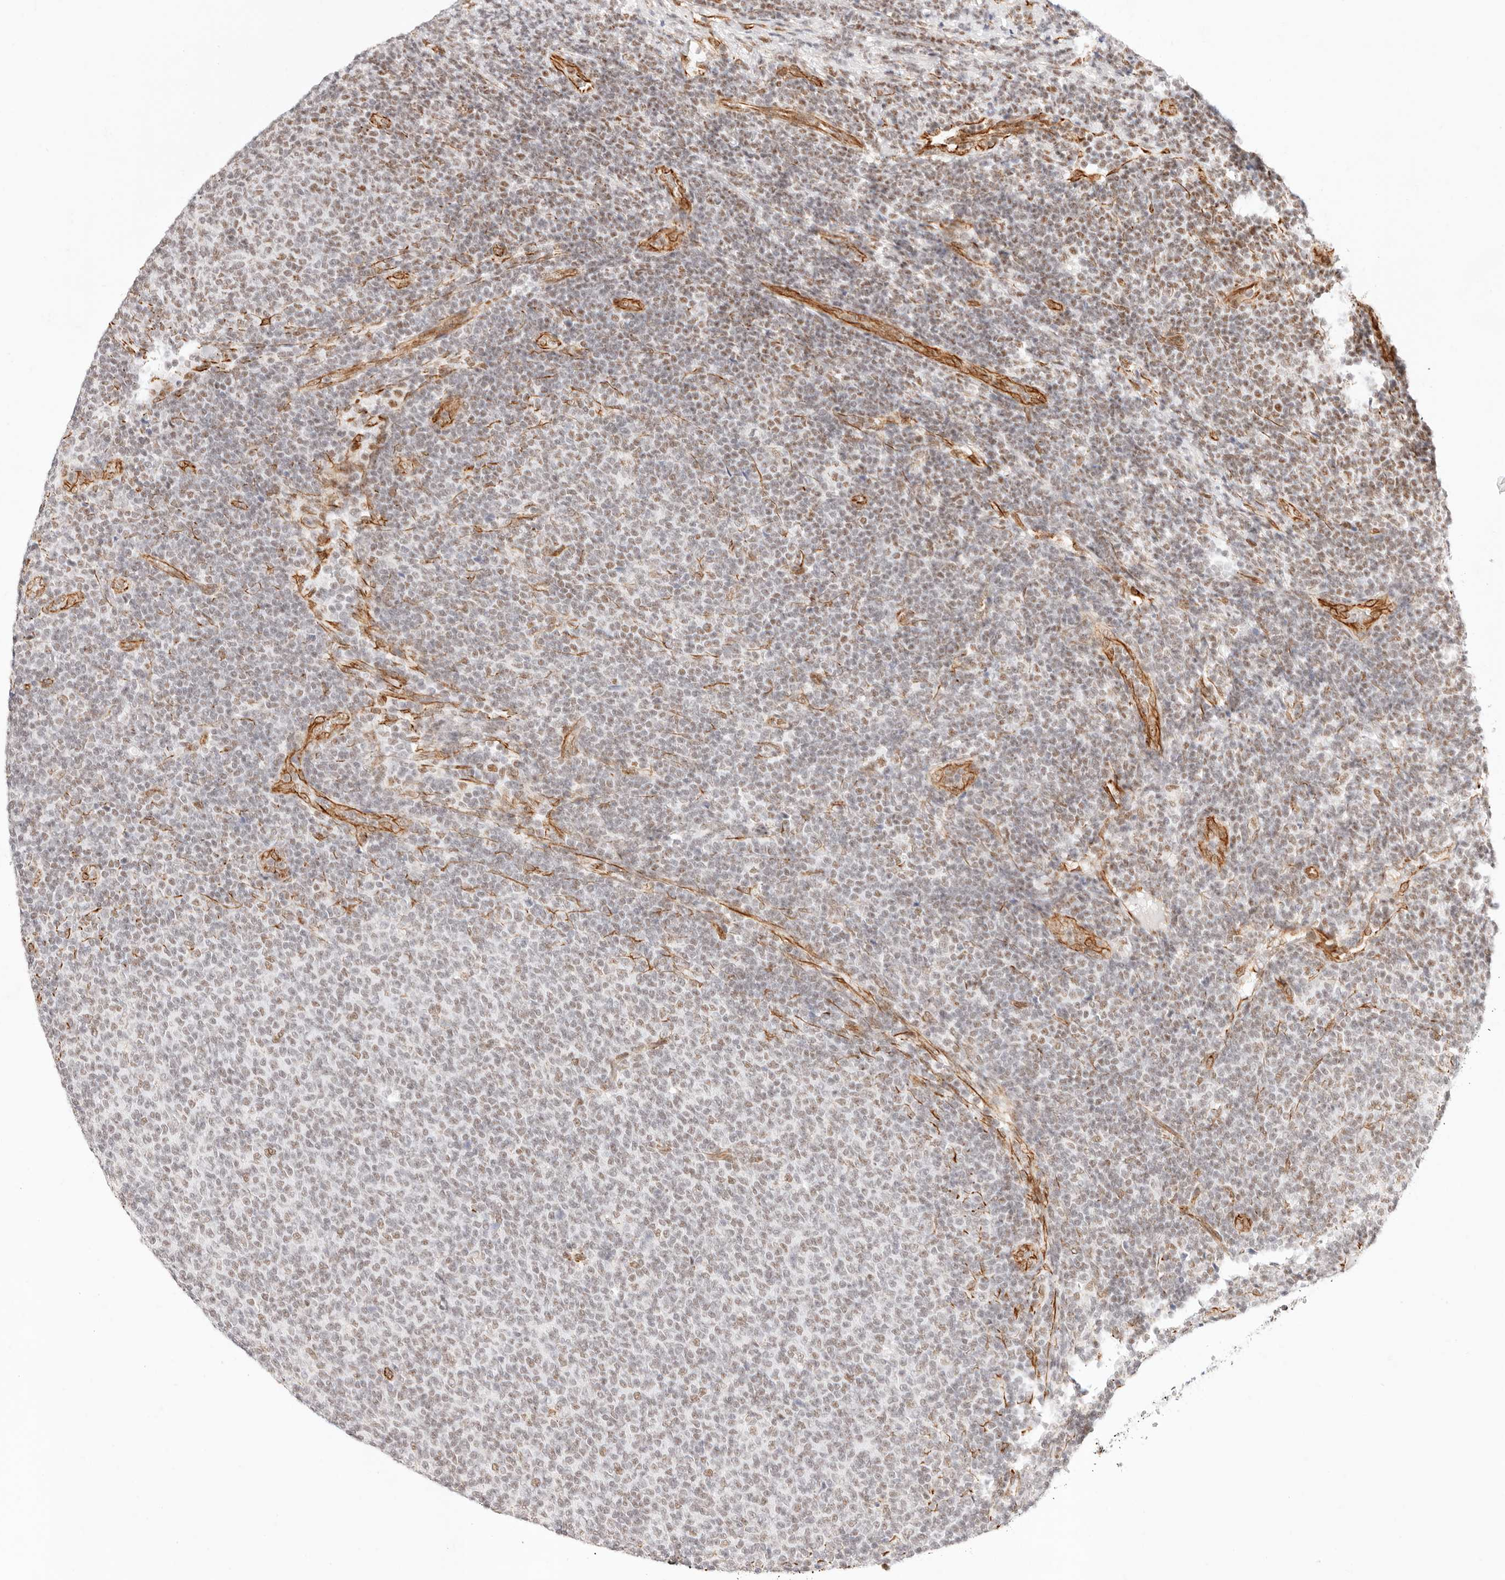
{"staining": {"intensity": "weak", "quantity": "25%-75%", "location": "nuclear"}, "tissue": "lymphoma", "cell_type": "Tumor cells", "image_type": "cancer", "snomed": [{"axis": "morphology", "description": "Malignant lymphoma, non-Hodgkin's type, Low grade"}, {"axis": "topography", "description": "Lymph node"}], "caption": "Immunohistochemistry image of human low-grade malignant lymphoma, non-Hodgkin's type stained for a protein (brown), which shows low levels of weak nuclear expression in approximately 25%-75% of tumor cells.", "gene": "ZC3H11A", "patient": {"sex": "male", "age": 66}}